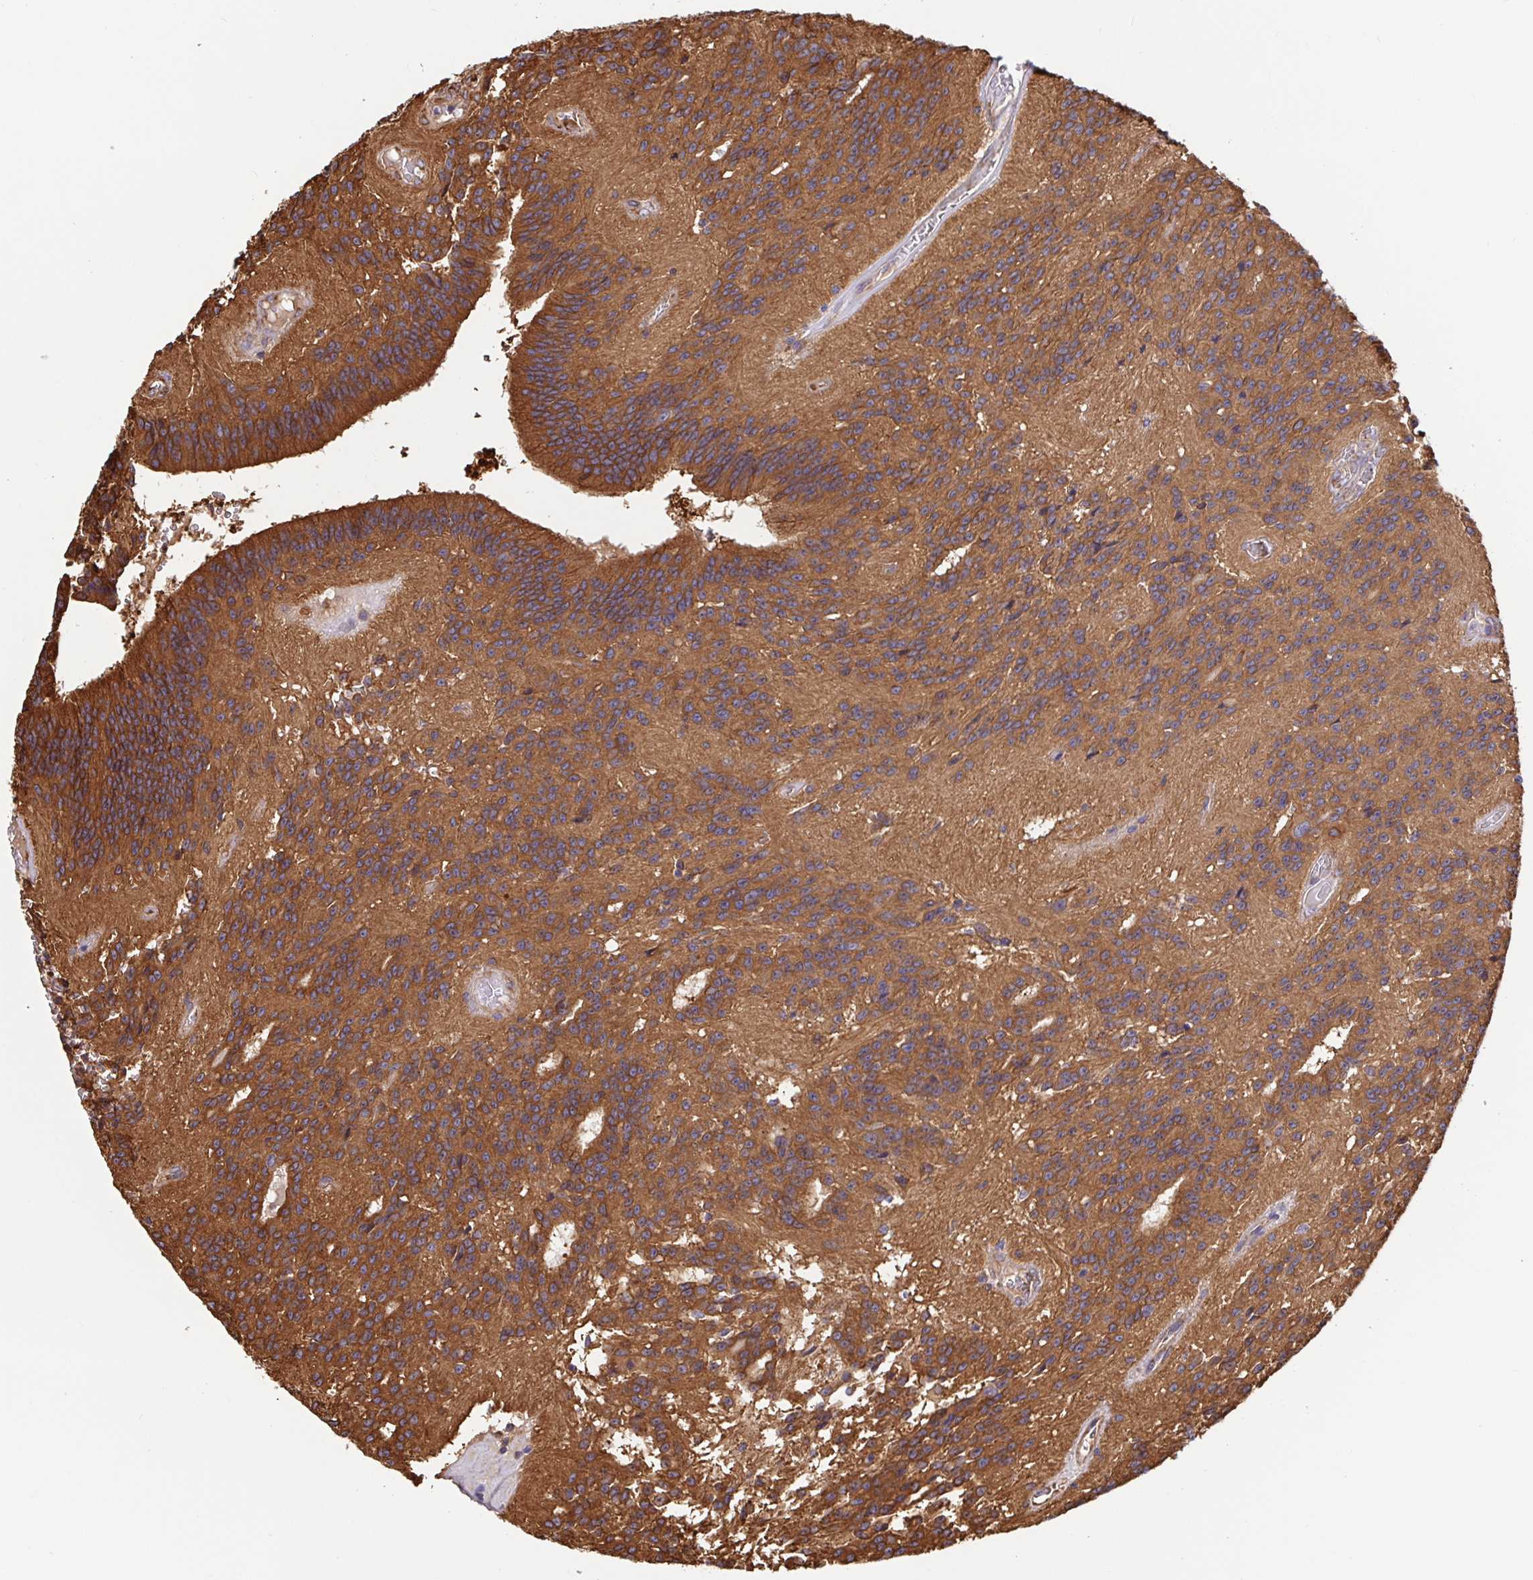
{"staining": {"intensity": "moderate", "quantity": ">75%", "location": "cytoplasmic/membranous"}, "tissue": "glioma", "cell_type": "Tumor cells", "image_type": "cancer", "snomed": [{"axis": "morphology", "description": "Glioma, malignant, Low grade"}, {"axis": "topography", "description": "Brain"}], "caption": "The photomicrograph displays staining of glioma, revealing moderate cytoplasmic/membranous protein positivity (brown color) within tumor cells.", "gene": "MAOA", "patient": {"sex": "male", "age": 31}}